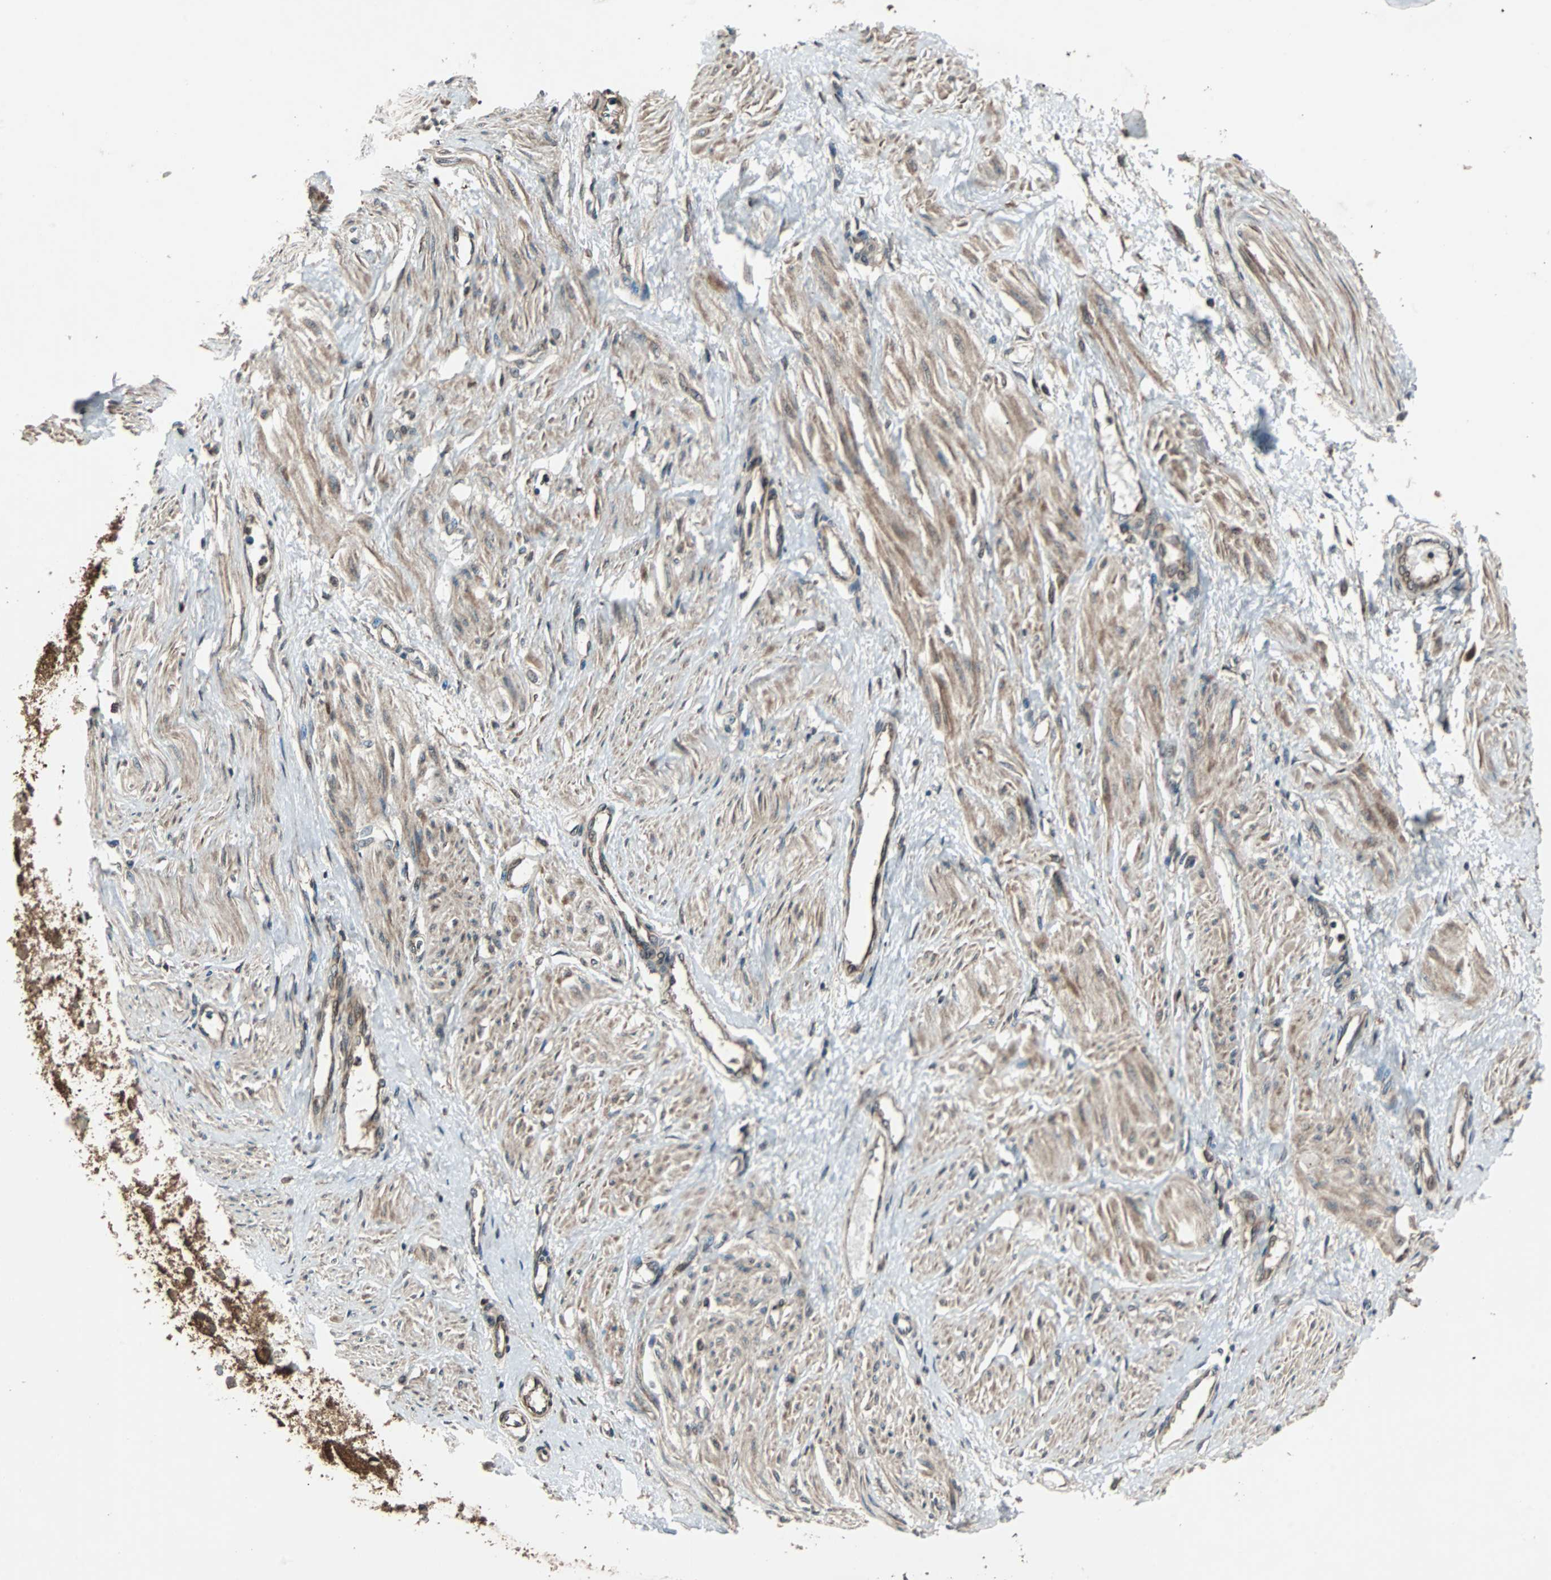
{"staining": {"intensity": "moderate", "quantity": ">75%", "location": "cytoplasmic/membranous"}, "tissue": "smooth muscle", "cell_type": "Smooth muscle cells", "image_type": "normal", "snomed": [{"axis": "morphology", "description": "Normal tissue, NOS"}, {"axis": "topography", "description": "Smooth muscle"}, {"axis": "topography", "description": "Uterus"}], "caption": "Moderate cytoplasmic/membranous protein staining is present in about >75% of smooth muscle cells in smooth muscle. The protein is stained brown, and the nuclei are stained in blue (DAB IHC with brightfield microscopy, high magnification).", "gene": "RAB7A", "patient": {"sex": "female", "age": 39}}